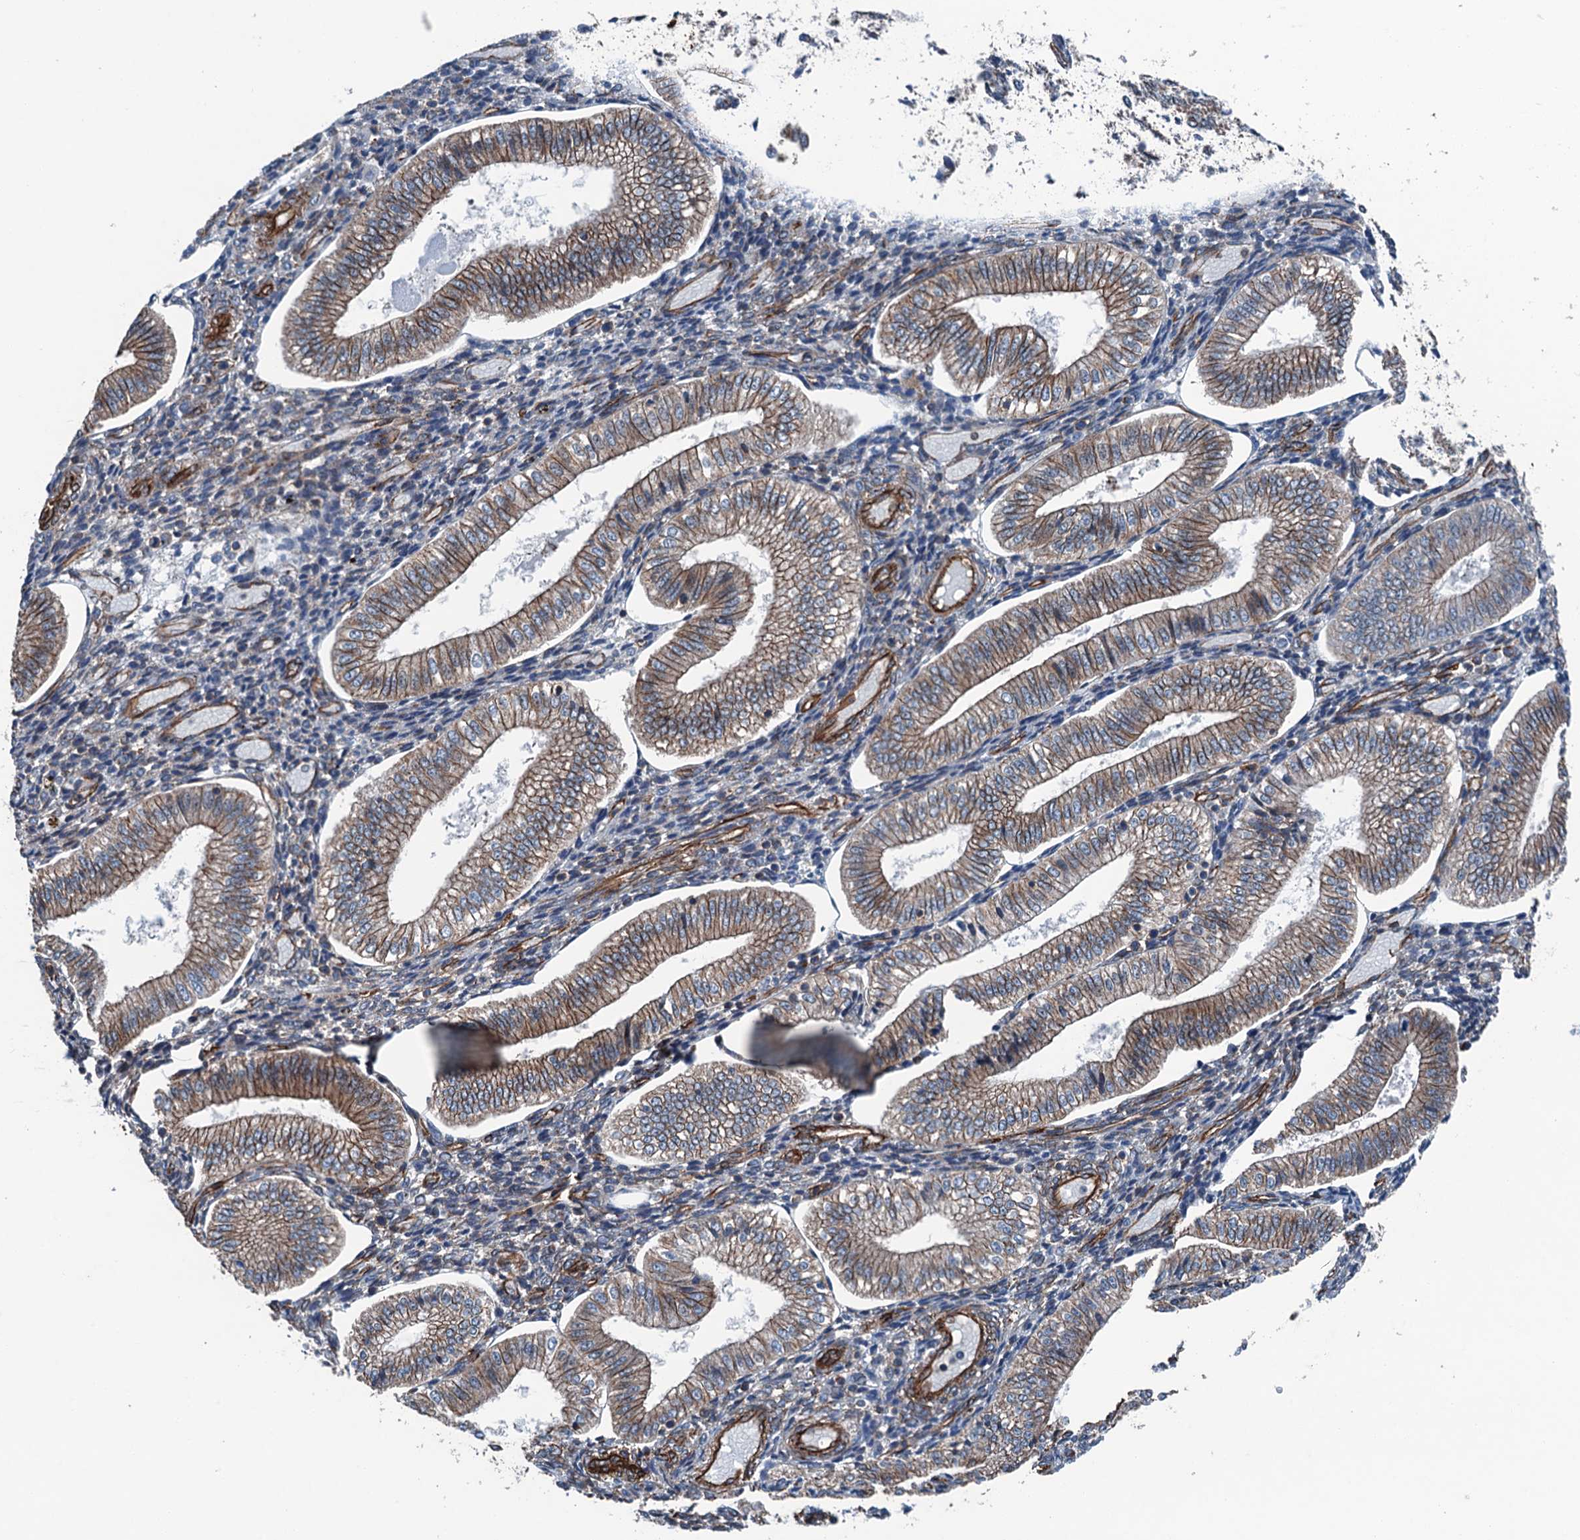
{"staining": {"intensity": "moderate", "quantity": "25%-75%", "location": "cytoplasmic/membranous"}, "tissue": "endometrium", "cell_type": "Cells in endometrial stroma", "image_type": "normal", "snomed": [{"axis": "morphology", "description": "Normal tissue, NOS"}, {"axis": "topography", "description": "Endometrium"}], "caption": "Moderate cytoplasmic/membranous staining for a protein is seen in about 25%-75% of cells in endometrial stroma of benign endometrium using immunohistochemistry (IHC).", "gene": "NMRAL1", "patient": {"sex": "female", "age": 34}}